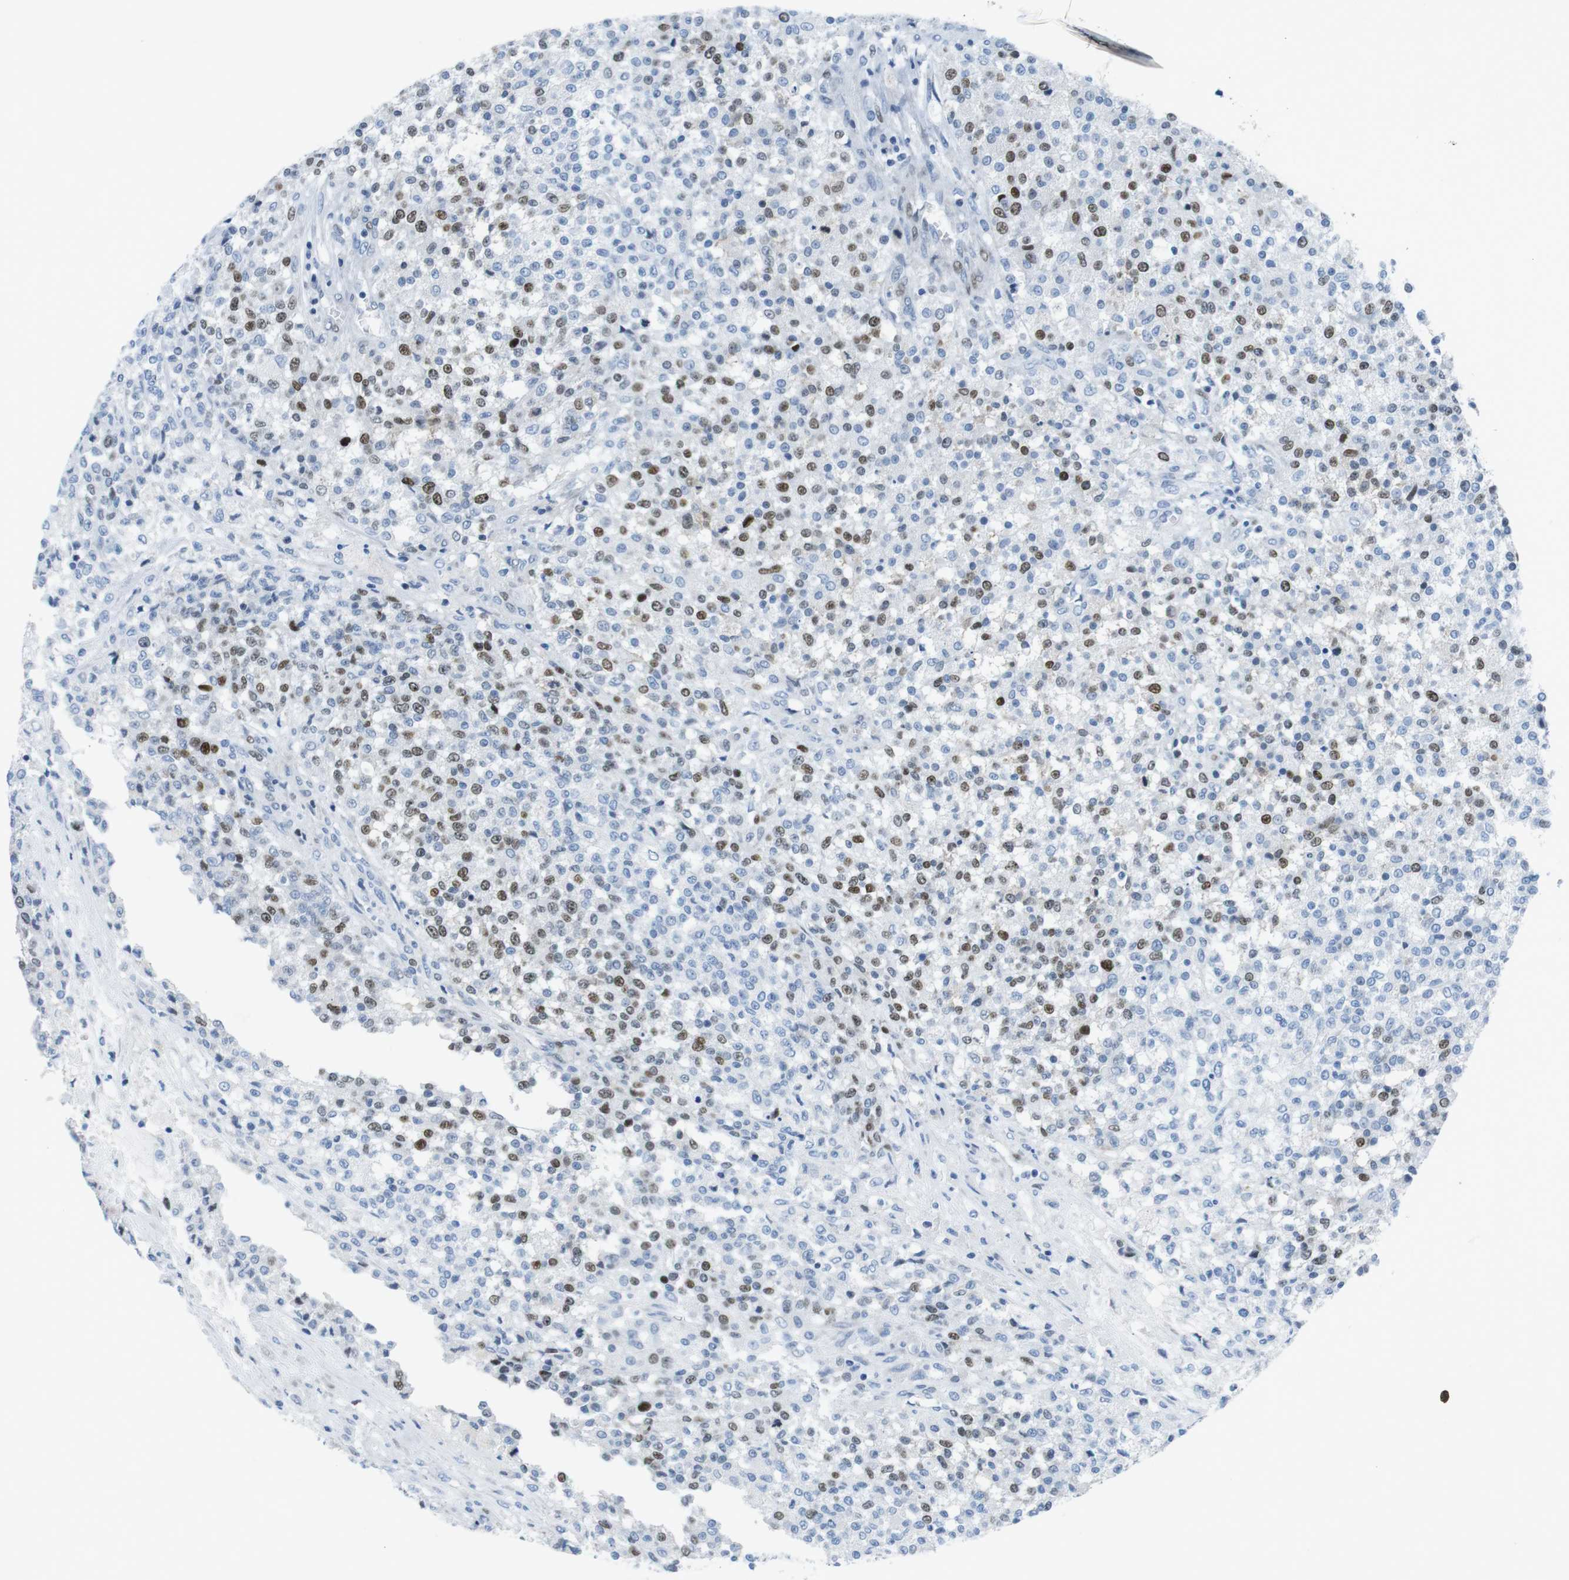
{"staining": {"intensity": "moderate", "quantity": ">75%", "location": "nuclear"}, "tissue": "testis cancer", "cell_type": "Tumor cells", "image_type": "cancer", "snomed": [{"axis": "morphology", "description": "Seminoma, NOS"}, {"axis": "topography", "description": "Testis"}], "caption": "Tumor cells show medium levels of moderate nuclear expression in about >75% of cells in human testis seminoma.", "gene": "CHAF1A", "patient": {"sex": "male", "age": 59}}